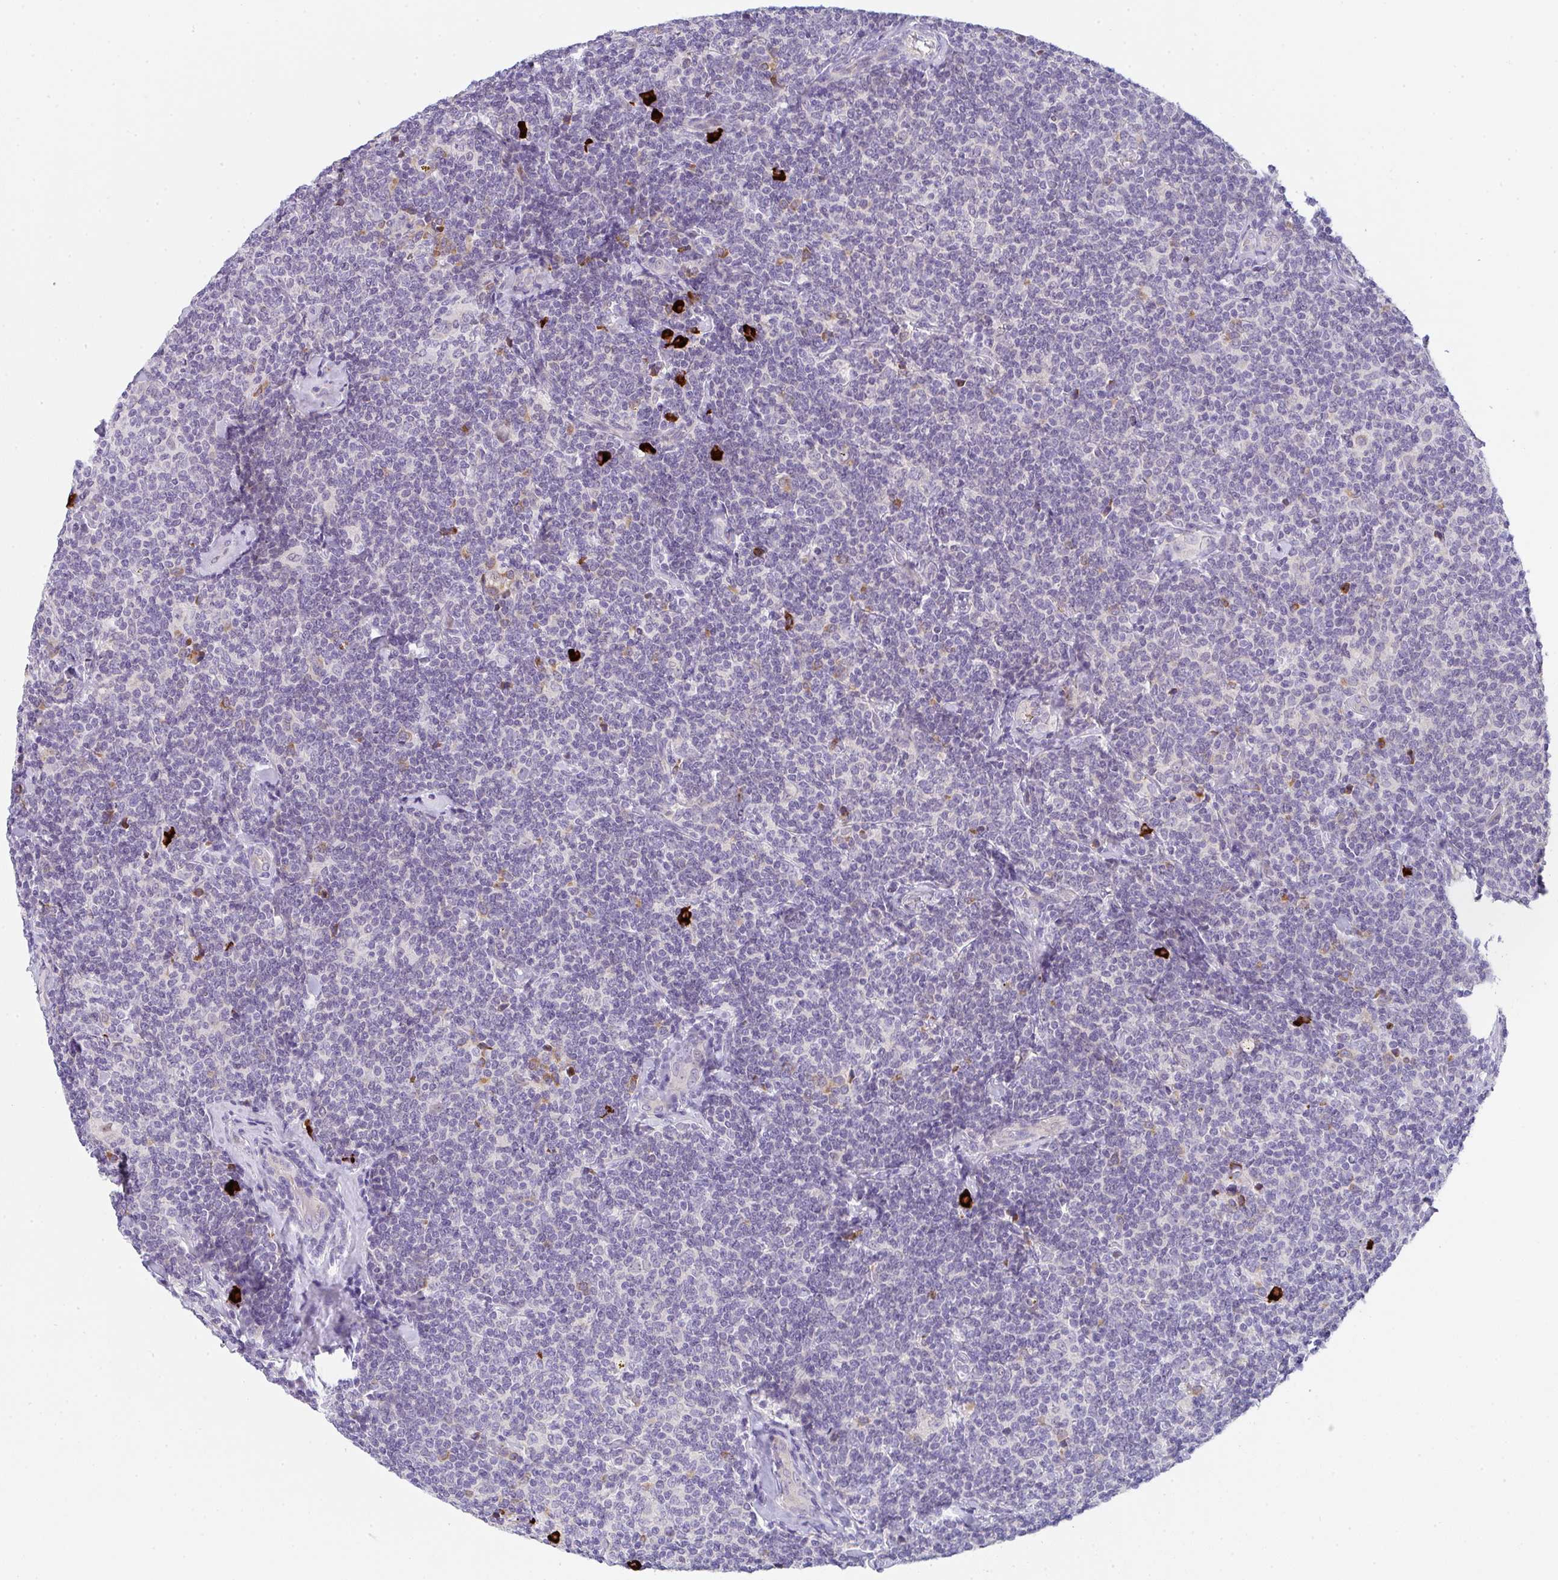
{"staining": {"intensity": "negative", "quantity": "none", "location": "none"}, "tissue": "lymphoma", "cell_type": "Tumor cells", "image_type": "cancer", "snomed": [{"axis": "morphology", "description": "Malignant lymphoma, non-Hodgkin's type, Low grade"}, {"axis": "topography", "description": "Lymph node"}], "caption": "The histopathology image demonstrates no staining of tumor cells in lymphoma.", "gene": "CACNA1S", "patient": {"sex": "female", "age": 56}}